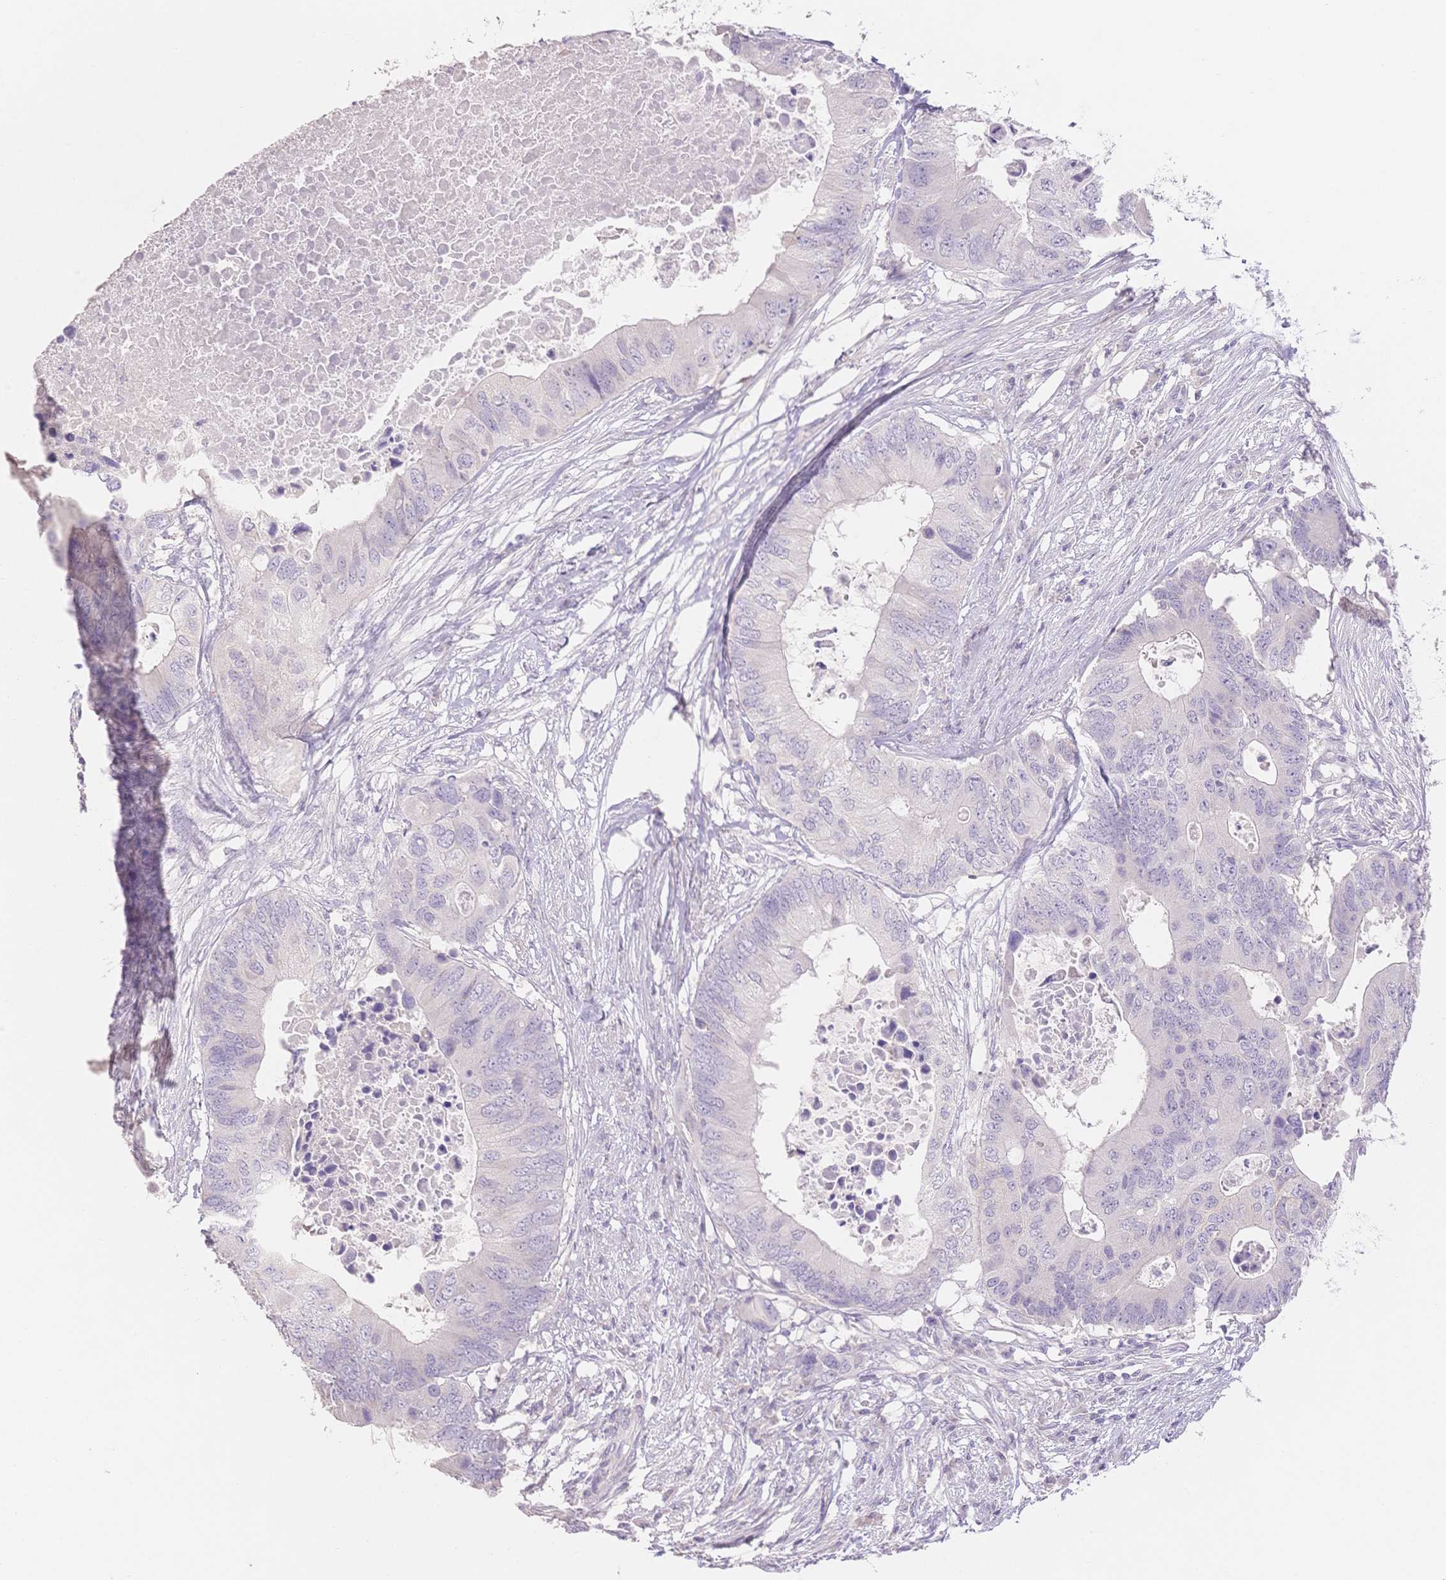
{"staining": {"intensity": "negative", "quantity": "none", "location": "none"}, "tissue": "colorectal cancer", "cell_type": "Tumor cells", "image_type": "cancer", "snomed": [{"axis": "morphology", "description": "Adenocarcinoma, NOS"}, {"axis": "topography", "description": "Colon"}], "caption": "This is an IHC photomicrograph of adenocarcinoma (colorectal). There is no positivity in tumor cells.", "gene": "SUV39H2", "patient": {"sex": "male", "age": 71}}